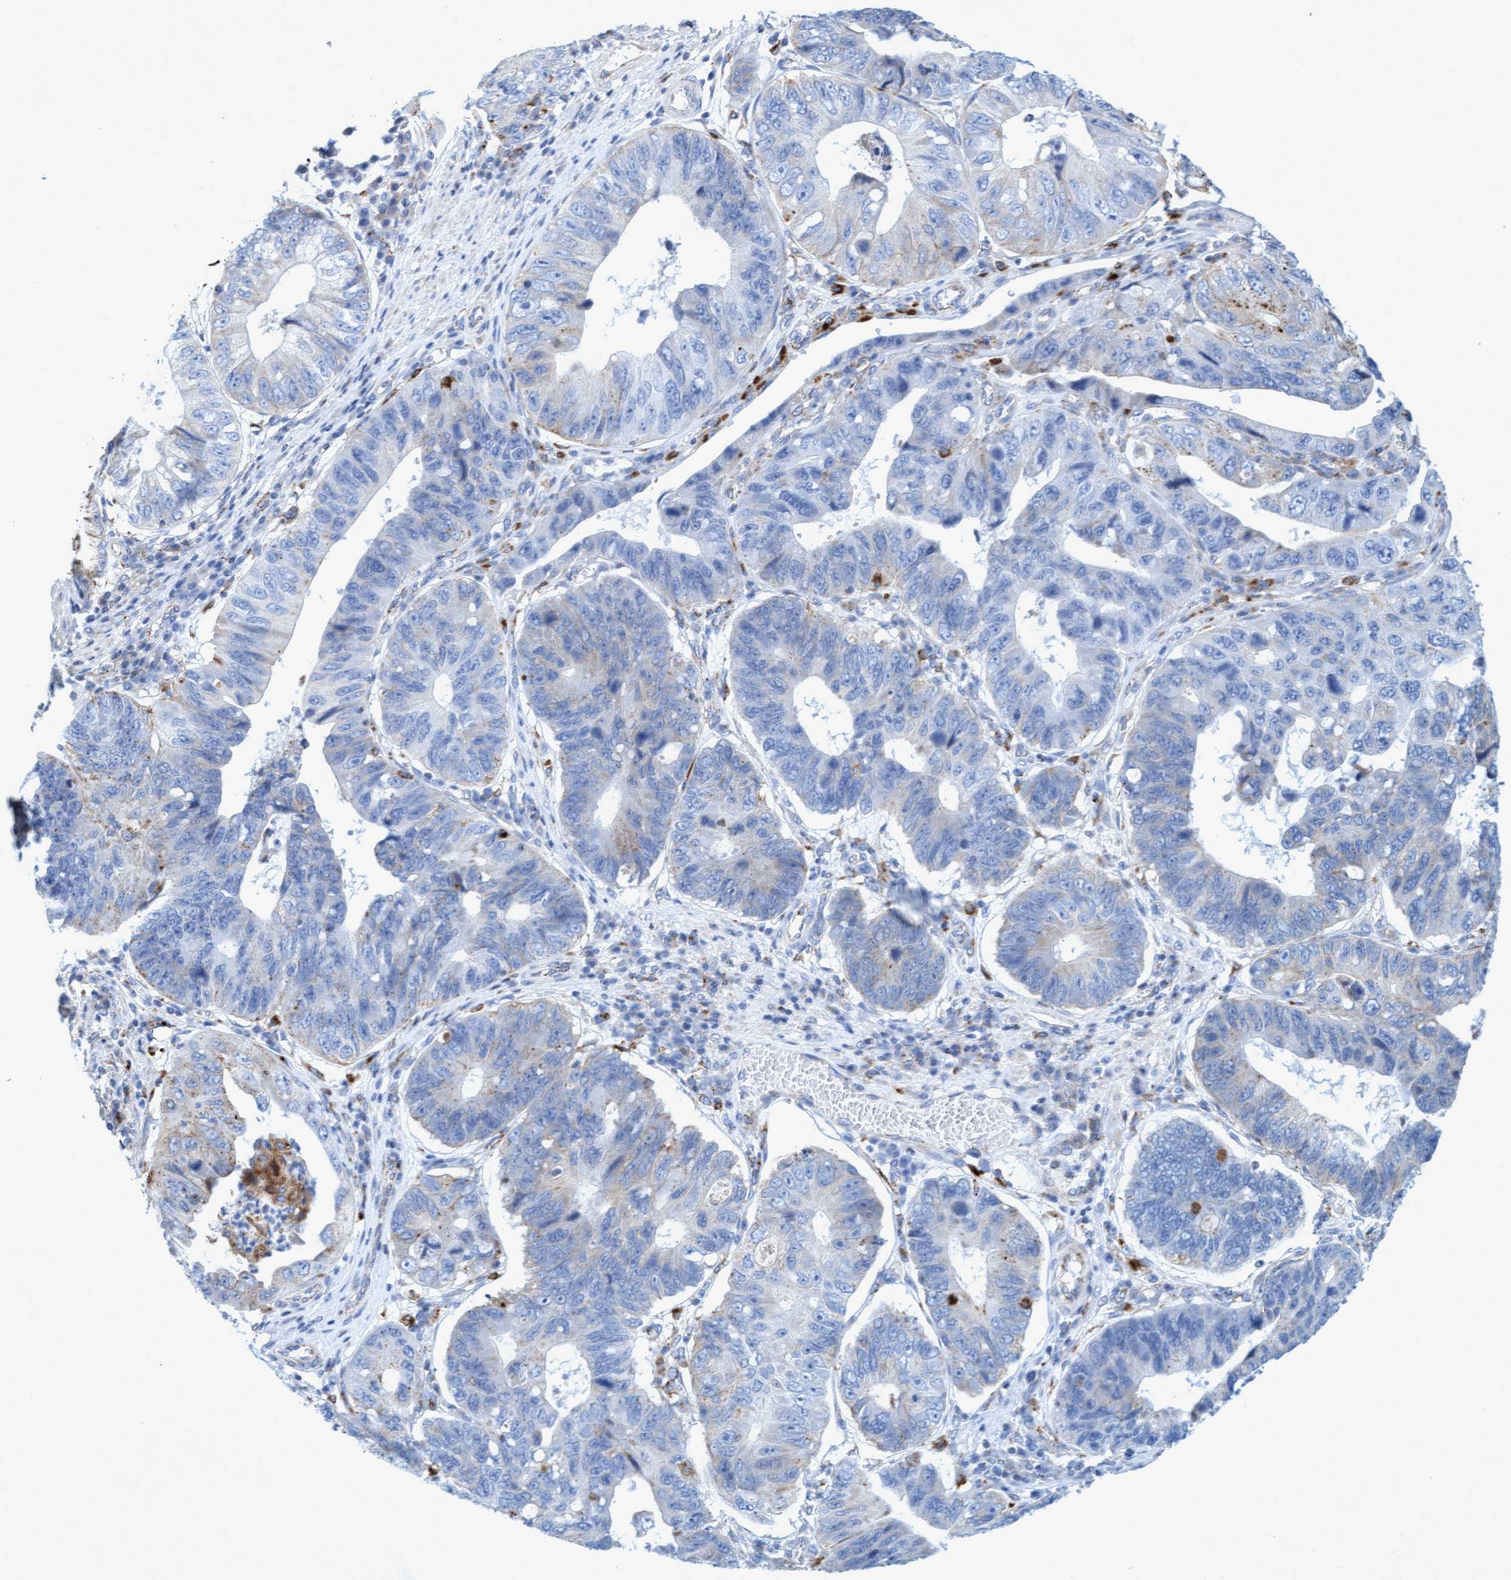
{"staining": {"intensity": "moderate", "quantity": "<25%", "location": "cytoplasmic/membranous"}, "tissue": "stomach cancer", "cell_type": "Tumor cells", "image_type": "cancer", "snomed": [{"axis": "morphology", "description": "Adenocarcinoma, NOS"}, {"axis": "topography", "description": "Stomach"}], "caption": "The micrograph reveals immunohistochemical staining of stomach adenocarcinoma. There is moderate cytoplasmic/membranous staining is identified in about <25% of tumor cells.", "gene": "SGSH", "patient": {"sex": "male", "age": 59}}